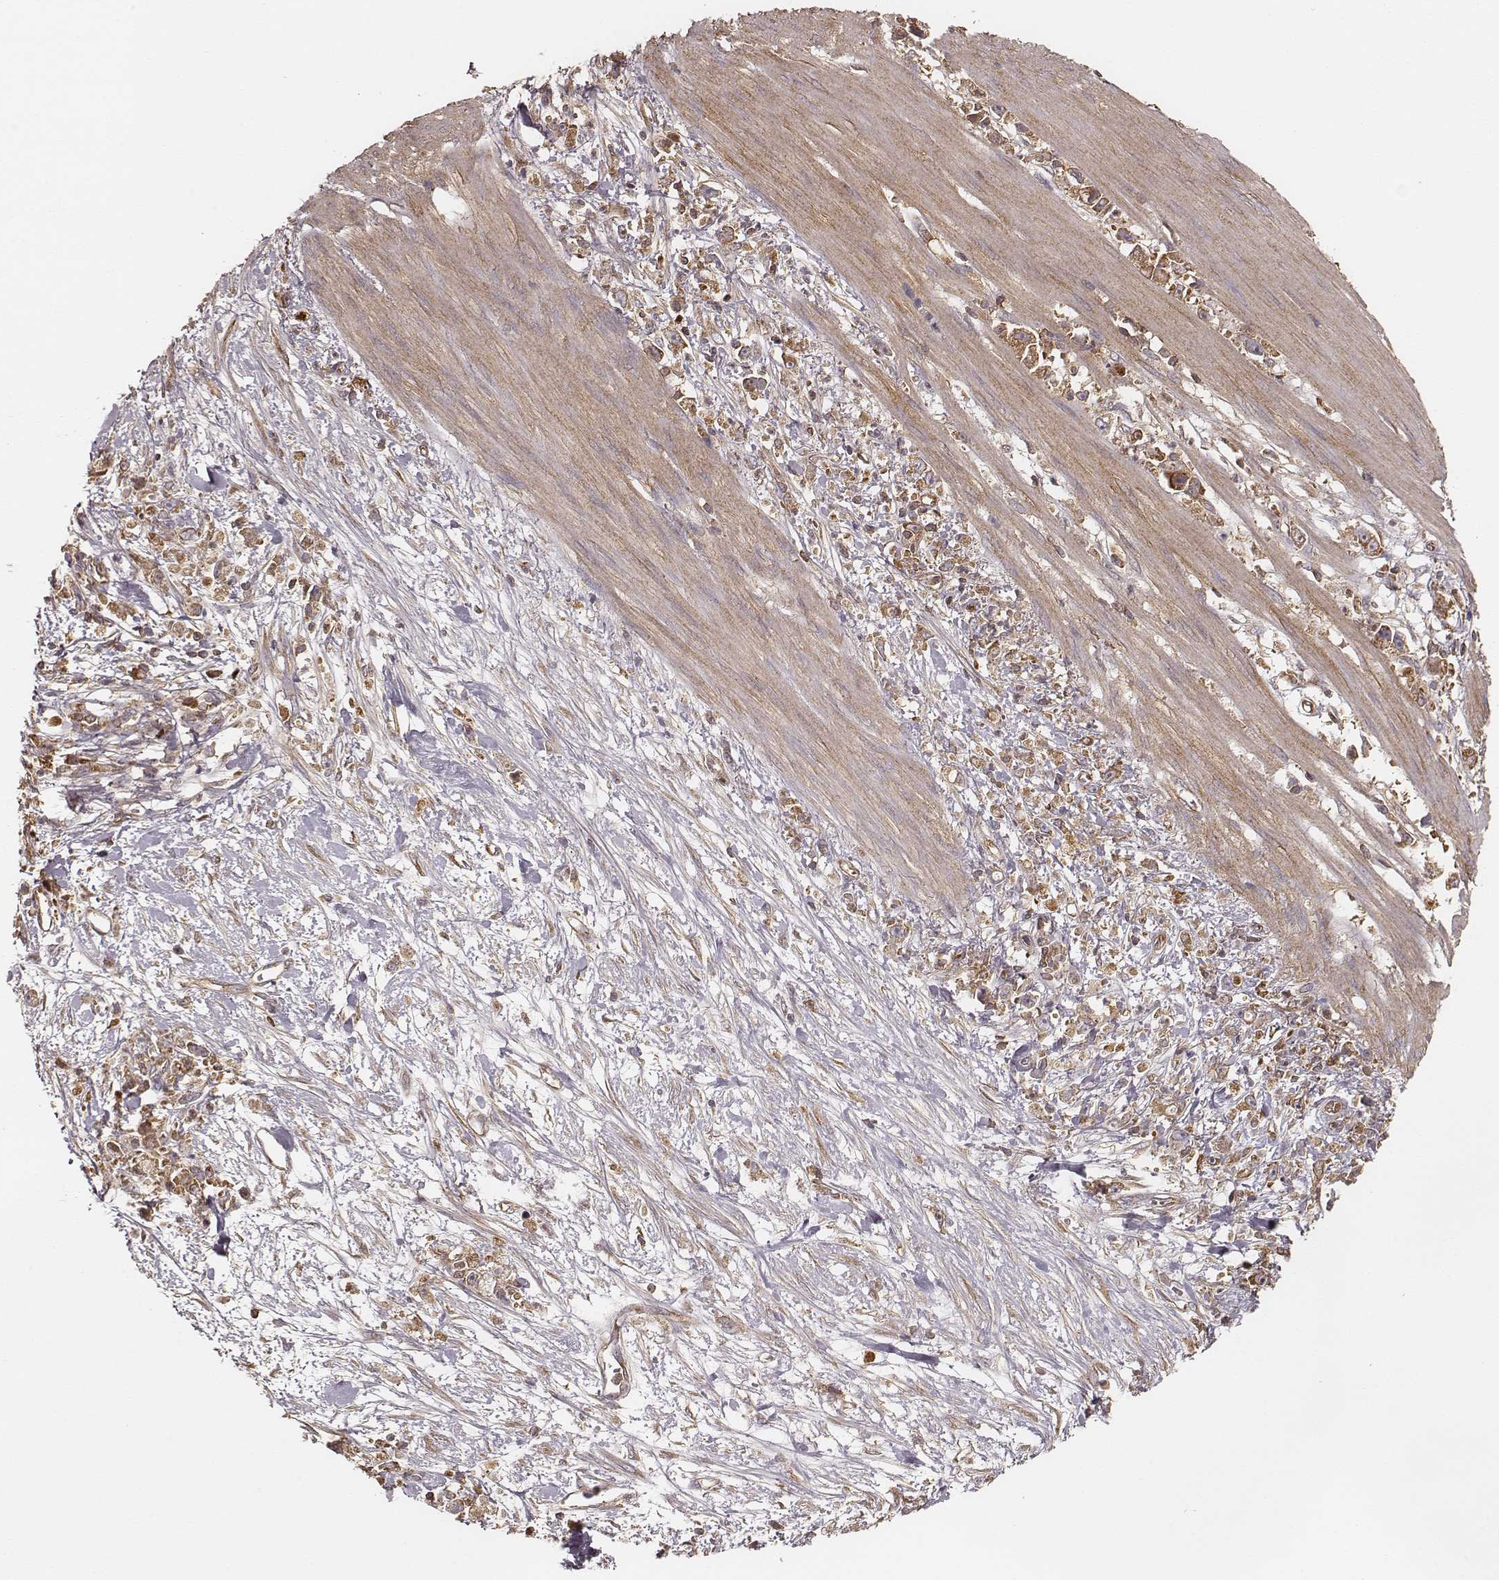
{"staining": {"intensity": "moderate", "quantity": ">75%", "location": "cytoplasmic/membranous"}, "tissue": "stomach cancer", "cell_type": "Tumor cells", "image_type": "cancer", "snomed": [{"axis": "morphology", "description": "Adenocarcinoma, NOS"}, {"axis": "topography", "description": "Stomach"}], "caption": "Moderate cytoplasmic/membranous expression is present in approximately >75% of tumor cells in stomach adenocarcinoma.", "gene": "CARS1", "patient": {"sex": "female", "age": 59}}